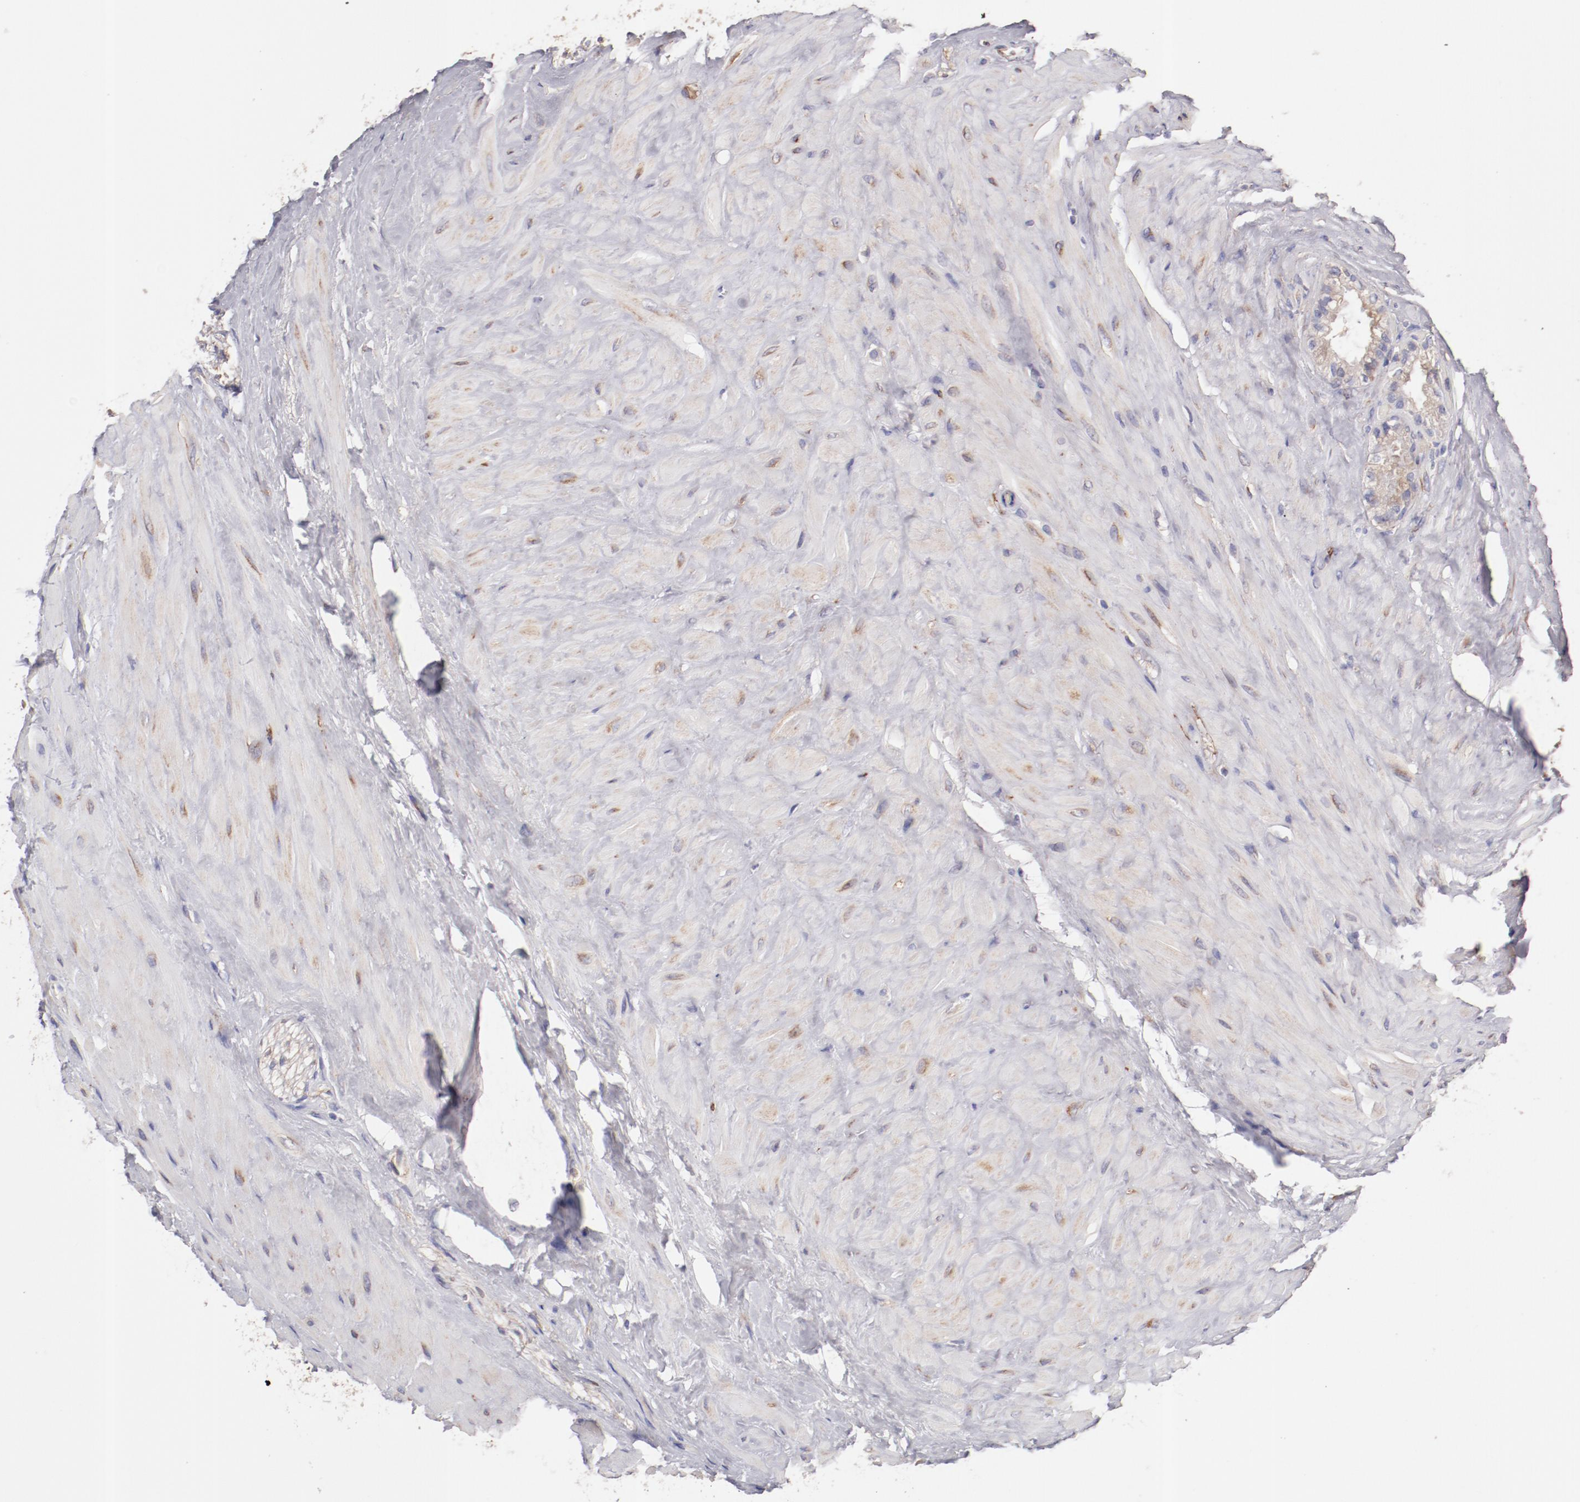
{"staining": {"intensity": "weak", "quantity": "25%-75%", "location": "cytoplasmic/membranous"}, "tissue": "seminal vesicle", "cell_type": "Glandular cells", "image_type": "normal", "snomed": [{"axis": "morphology", "description": "Normal tissue, NOS"}, {"axis": "morphology", "description": "Inflammation, NOS"}, {"axis": "topography", "description": "Urinary bladder"}, {"axis": "topography", "description": "Prostate"}, {"axis": "topography", "description": "Seminal veicle"}], "caption": "High-magnification brightfield microscopy of benign seminal vesicle stained with DAB (3,3'-diaminobenzidine) (brown) and counterstained with hematoxylin (blue). glandular cells exhibit weak cytoplasmic/membranous expression is present in about25%-75% of cells.", "gene": "ENTPD5", "patient": {"sex": "male", "age": 82}}